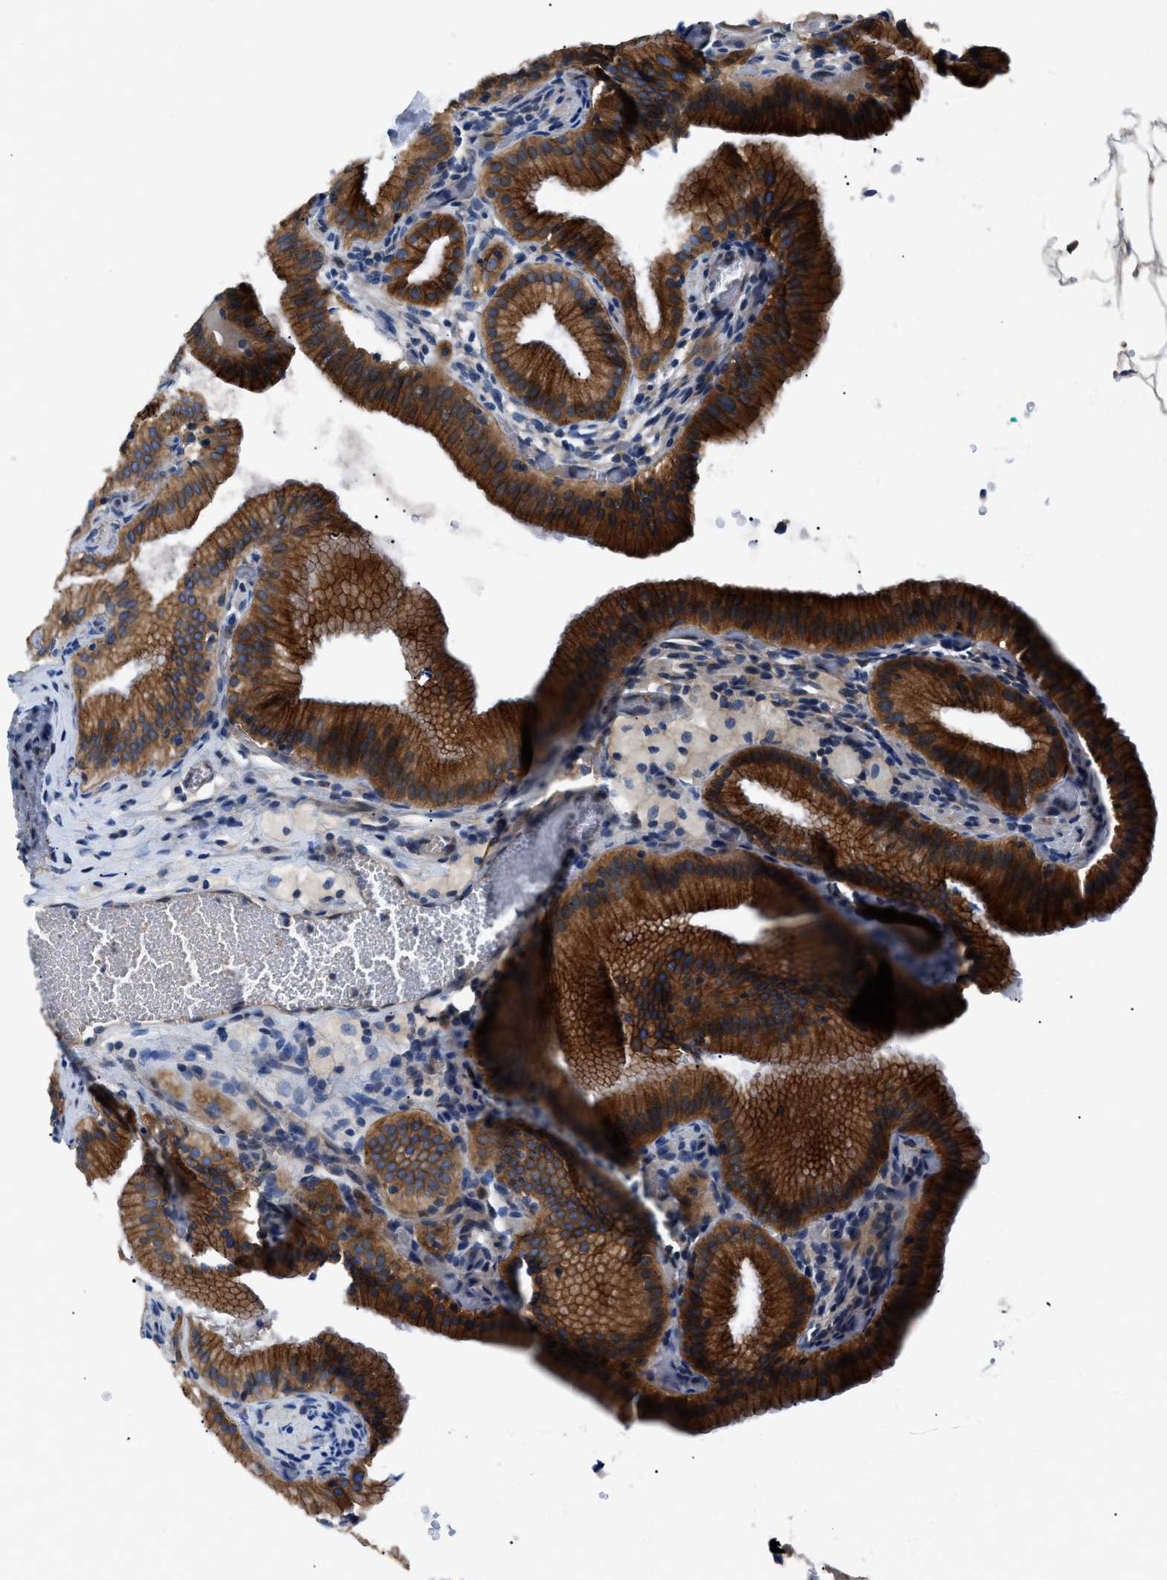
{"staining": {"intensity": "strong", "quantity": ">75%", "location": "cytoplasmic/membranous"}, "tissue": "gallbladder", "cell_type": "Glandular cells", "image_type": "normal", "snomed": [{"axis": "morphology", "description": "Normal tissue, NOS"}, {"axis": "topography", "description": "Gallbladder"}], "caption": "A high-resolution histopathology image shows IHC staining of benign gallbladder, which displays strong cytoplasmic/membranous expression in approximately >75% of glandular cells.", "gene": "ZDHHC24", "patient": {"sex": "male", "age": 54}}